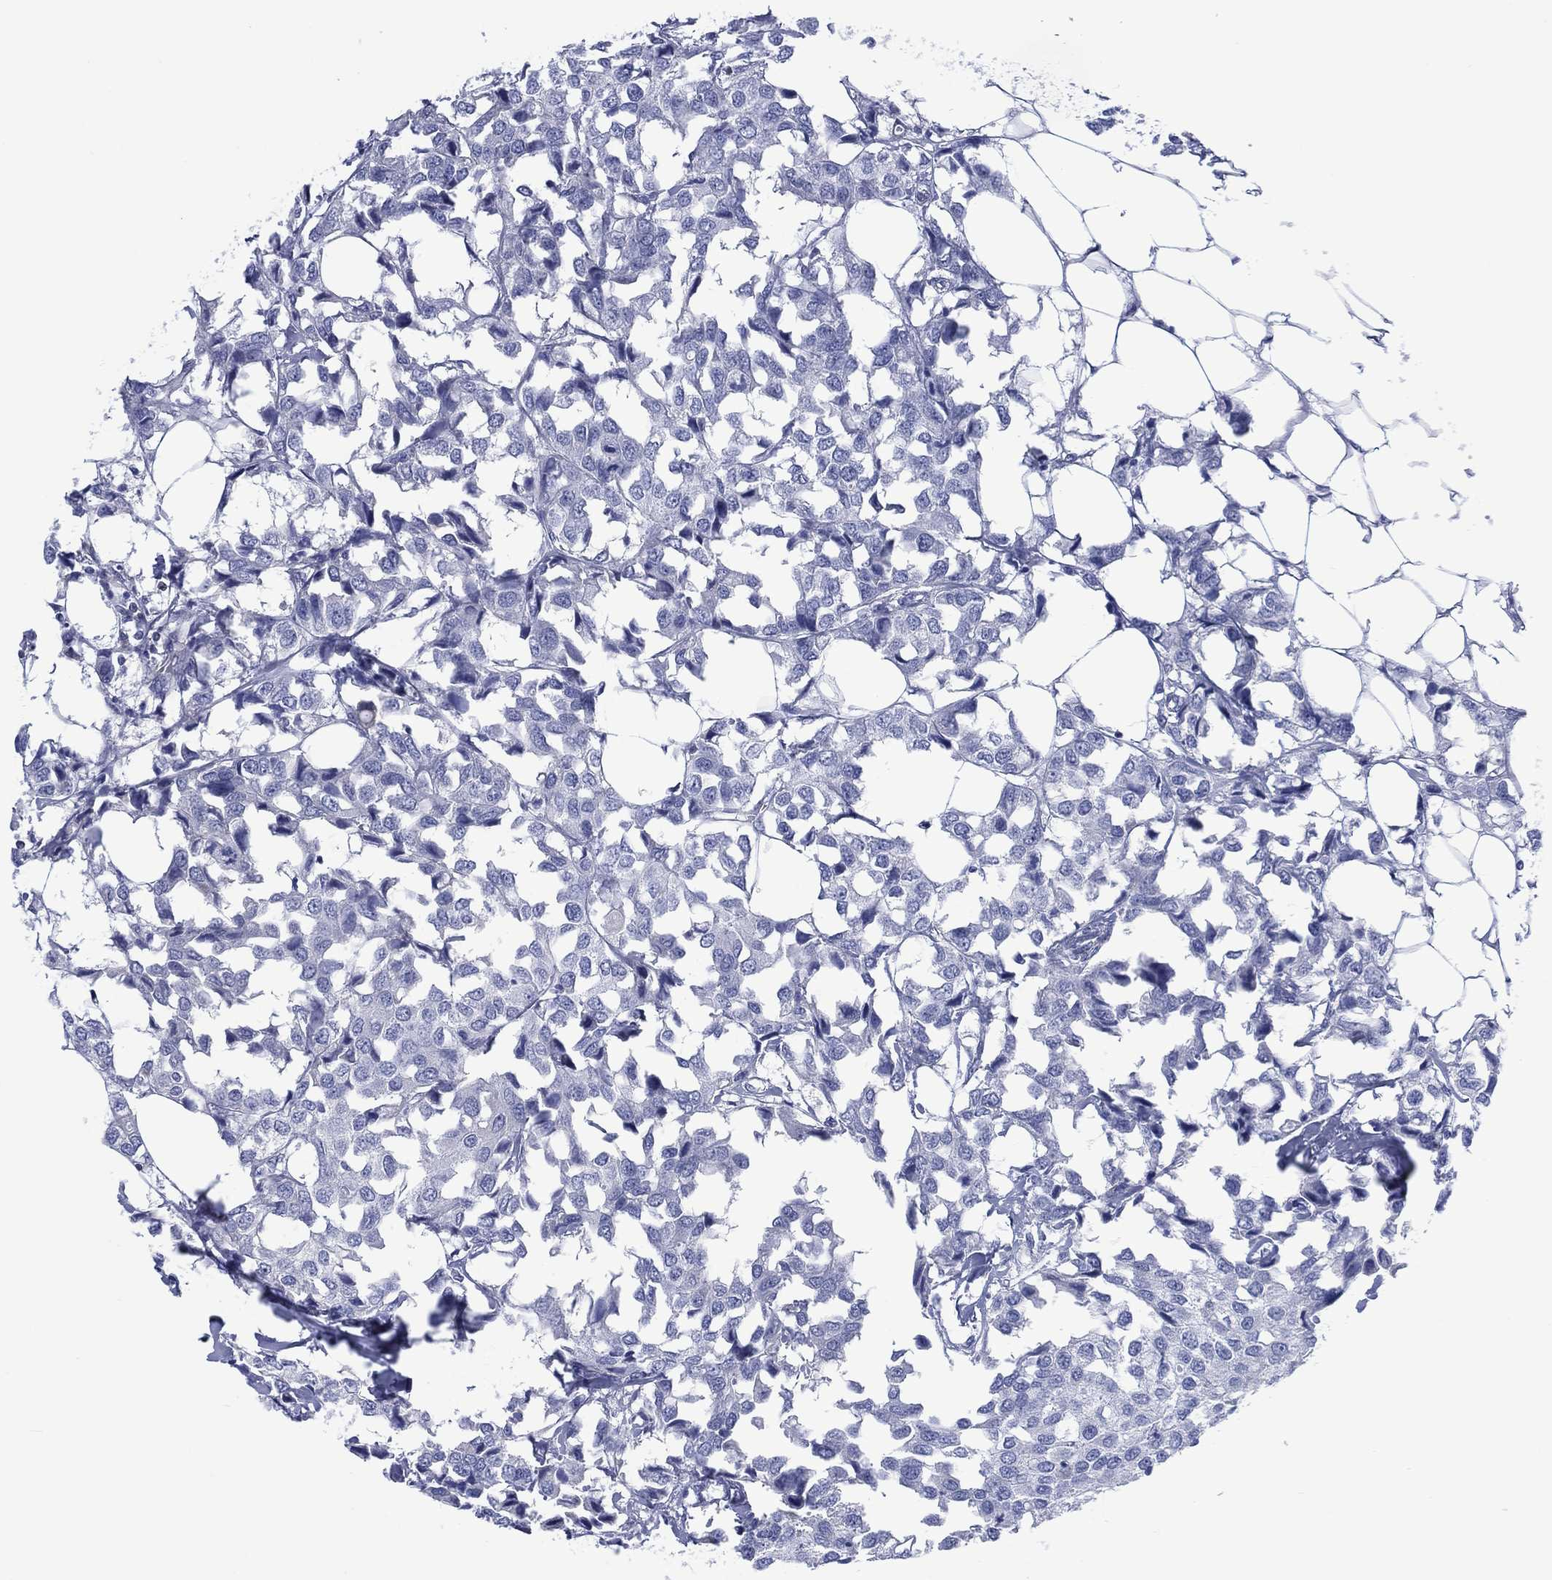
{"staining": {"intensity": "negative", "quantity": "none", "location": "none"}, "tissue": "breast cancer", "cell_type": "Tumor cells", "image_type": "cancer", "snomed": [{"axis": "morphology", "description": "Duct carcinoma"}, {"axis": "topography", "description": "Breast"}], "caption": "The photomicrograph displays no significant staining in tumor cells of breast cancer.", "gene": "DDI1", "patient": {"sex": "female", "age": 80}}